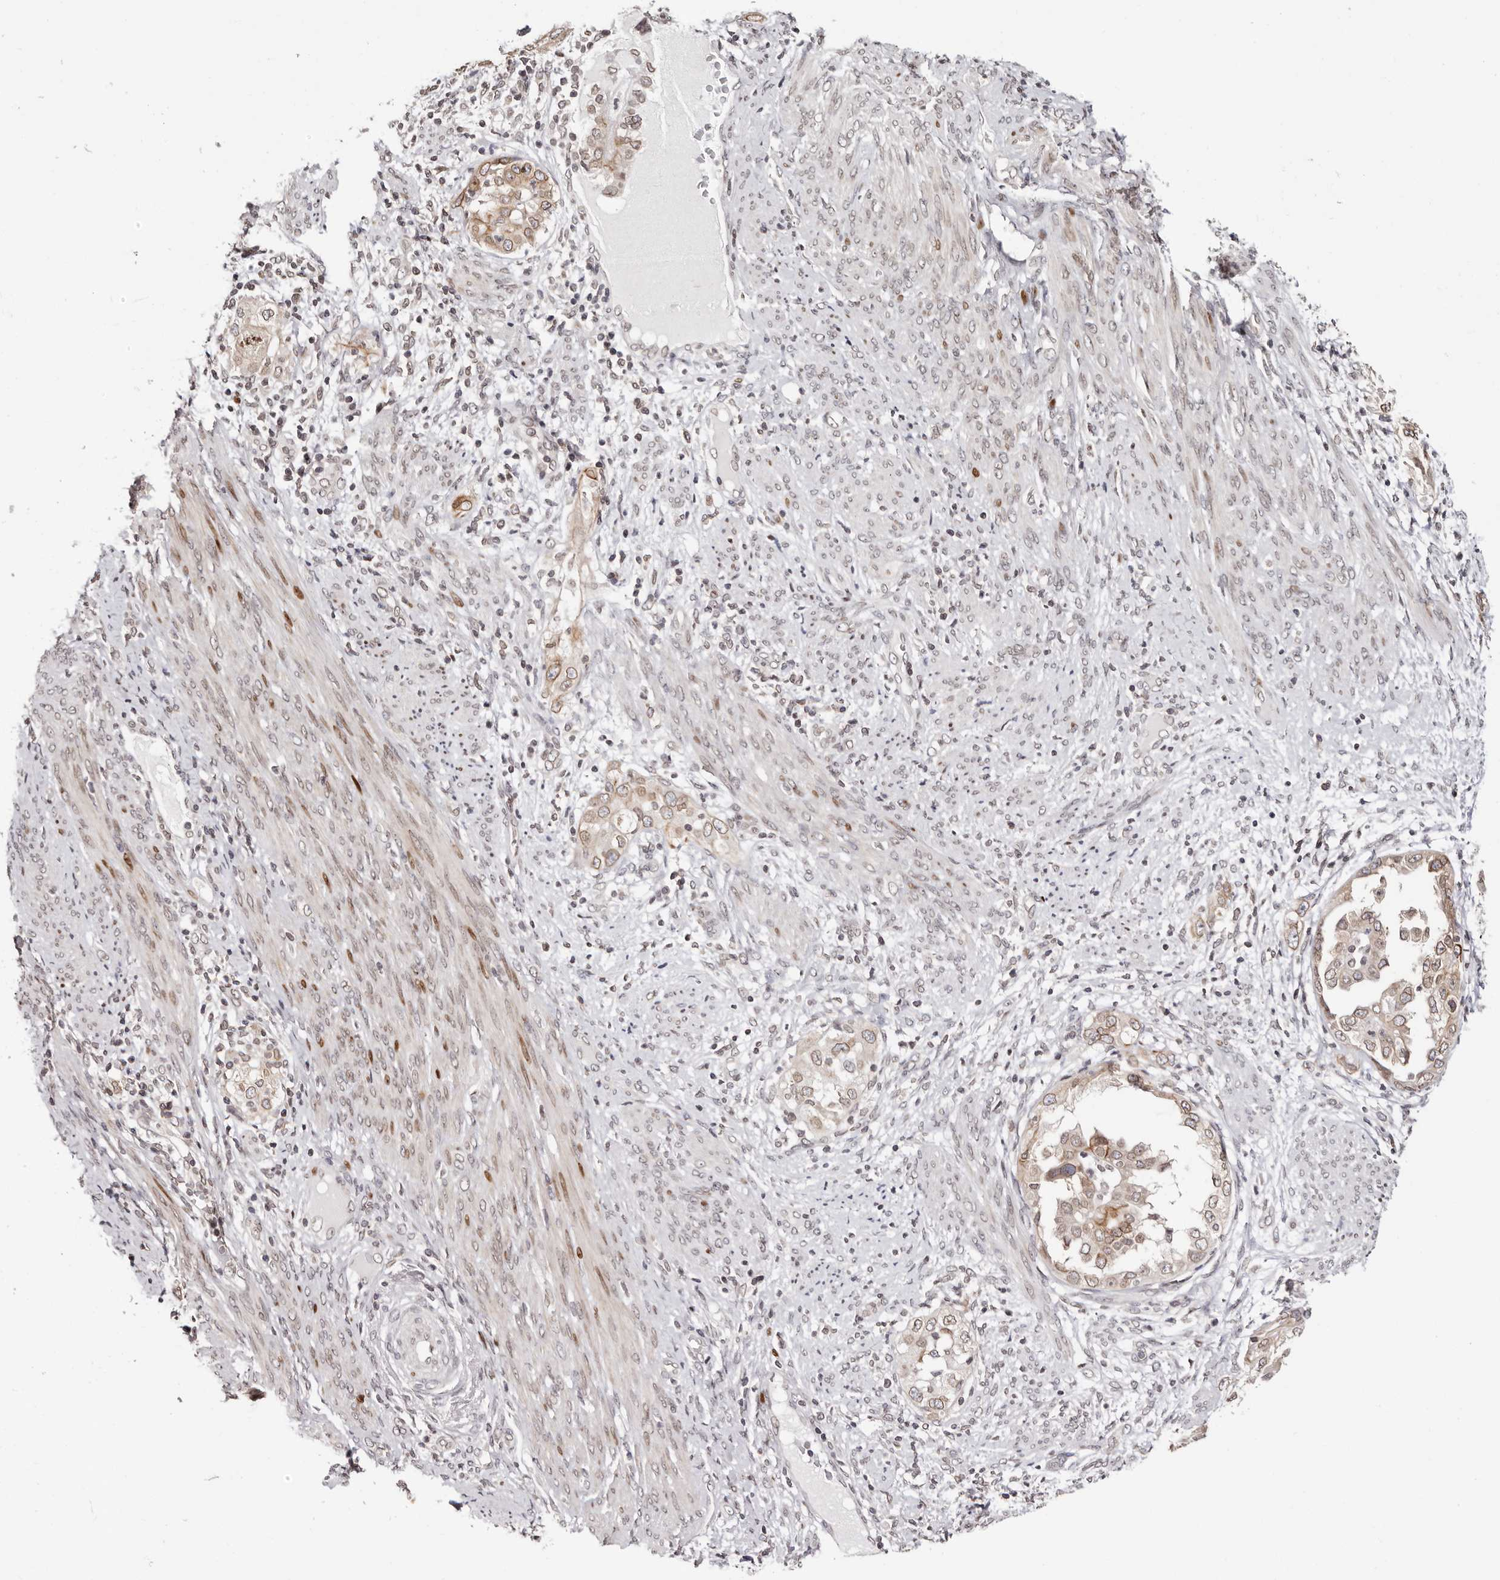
{"staining": {"intensity": "moderate", "quantity": ">75%", "location": "cytoplasmic/membranous,nuclear"}, "tissue": "endometrial cancer", "cell_type": "Tumor cells", "image_type": "cancer", "snomed": [{"axis": "morphology", "description": "Adenocarcinoma, NOS"}, {"axis": "topography", "description": "Endometrium"}], "caption": "Endometrial cancer tissue displays moderate cytoplasmic/membranous and nuclear staining in approximately >75% of tumor cells, visualized by immunohistochemistry.", "gene": "NUP153", "patient": {"sex": "female", "age": 85}}